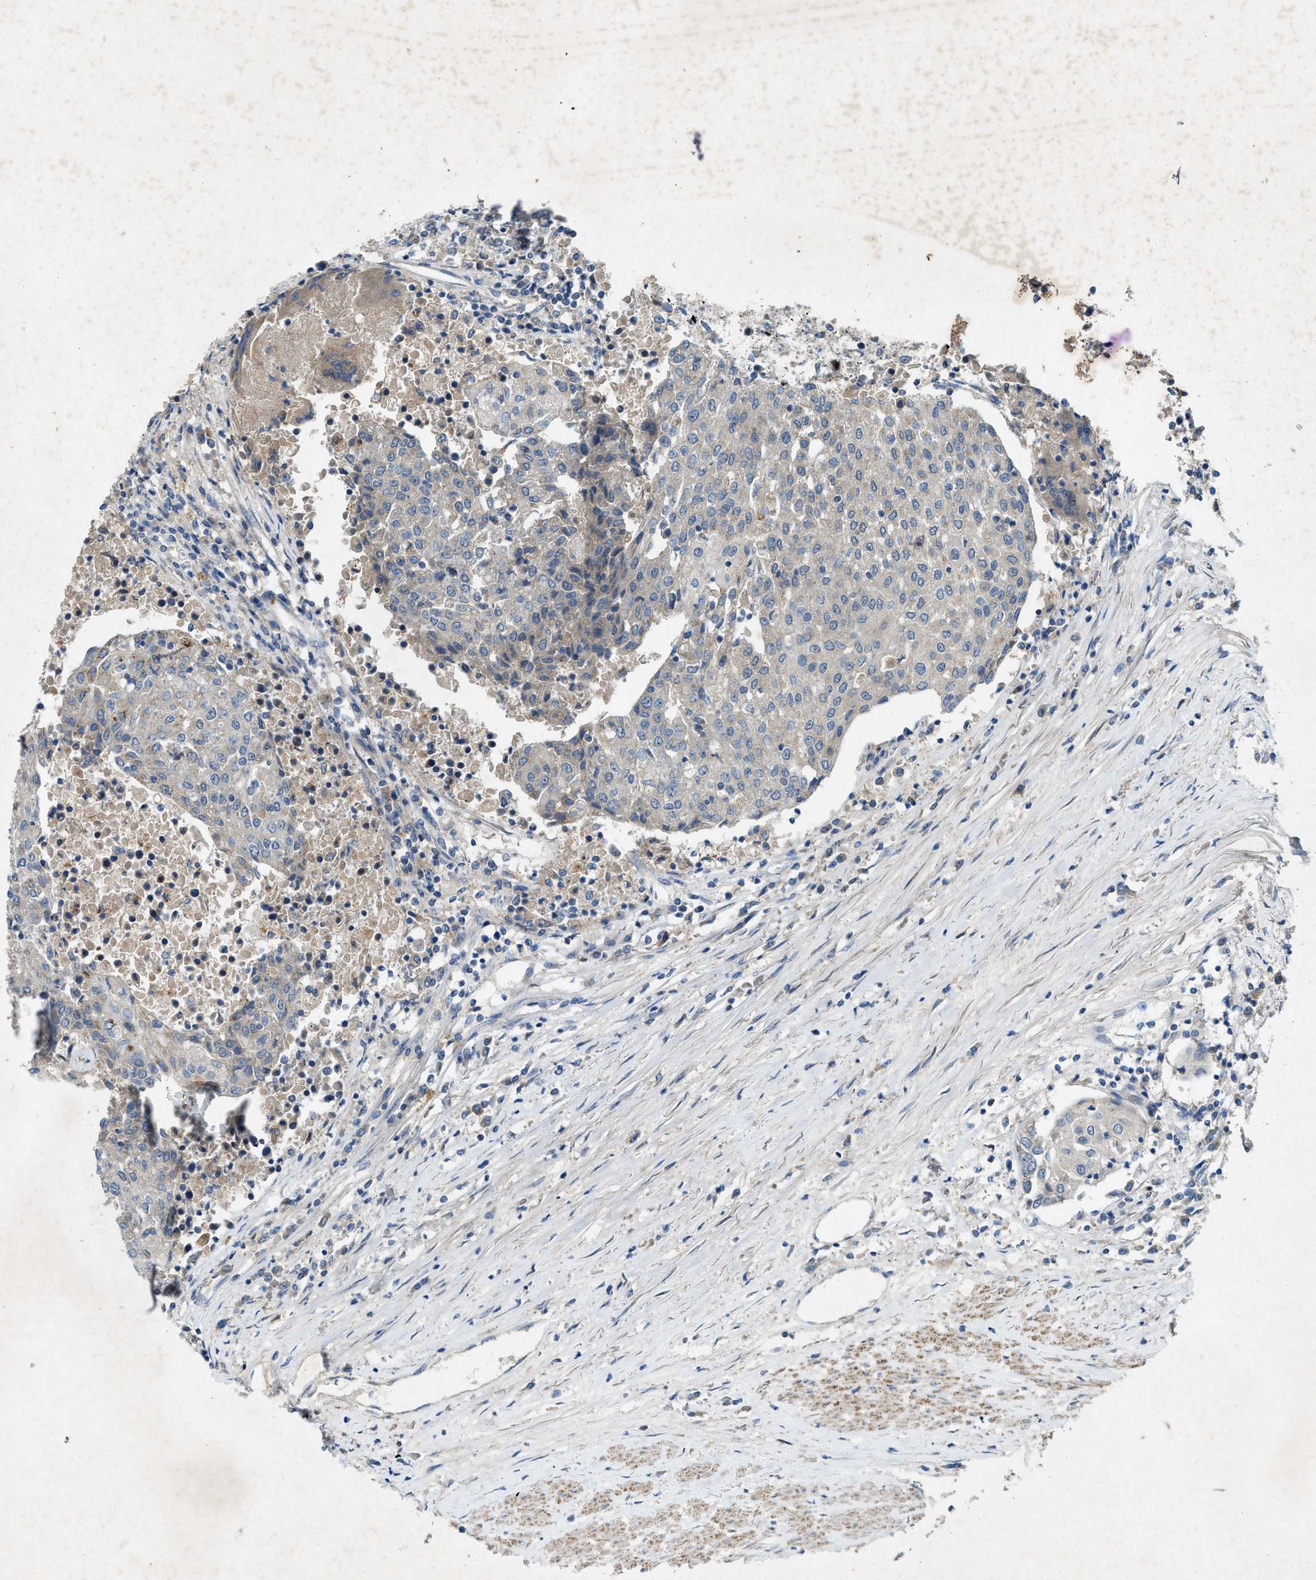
{"staining": {"intensity": "negative", "quantity": "none", "location": "none"}, "tissue": "urothelial cancer", "cell_type": "Tumor cells", "image_type": "cancer", "snomed": [{"axis": "morphology", "description": "Urothelial carcinoma, High grade"}, {"axis": "topography", "description": "Urinary bladder"}], "caption": "Protein analysis of high-grade urothelial carcinoma exhibits no significant positivity in tumor cells.", "gene": "URGCP", "patient": {"sex": "female", "age": 85}}